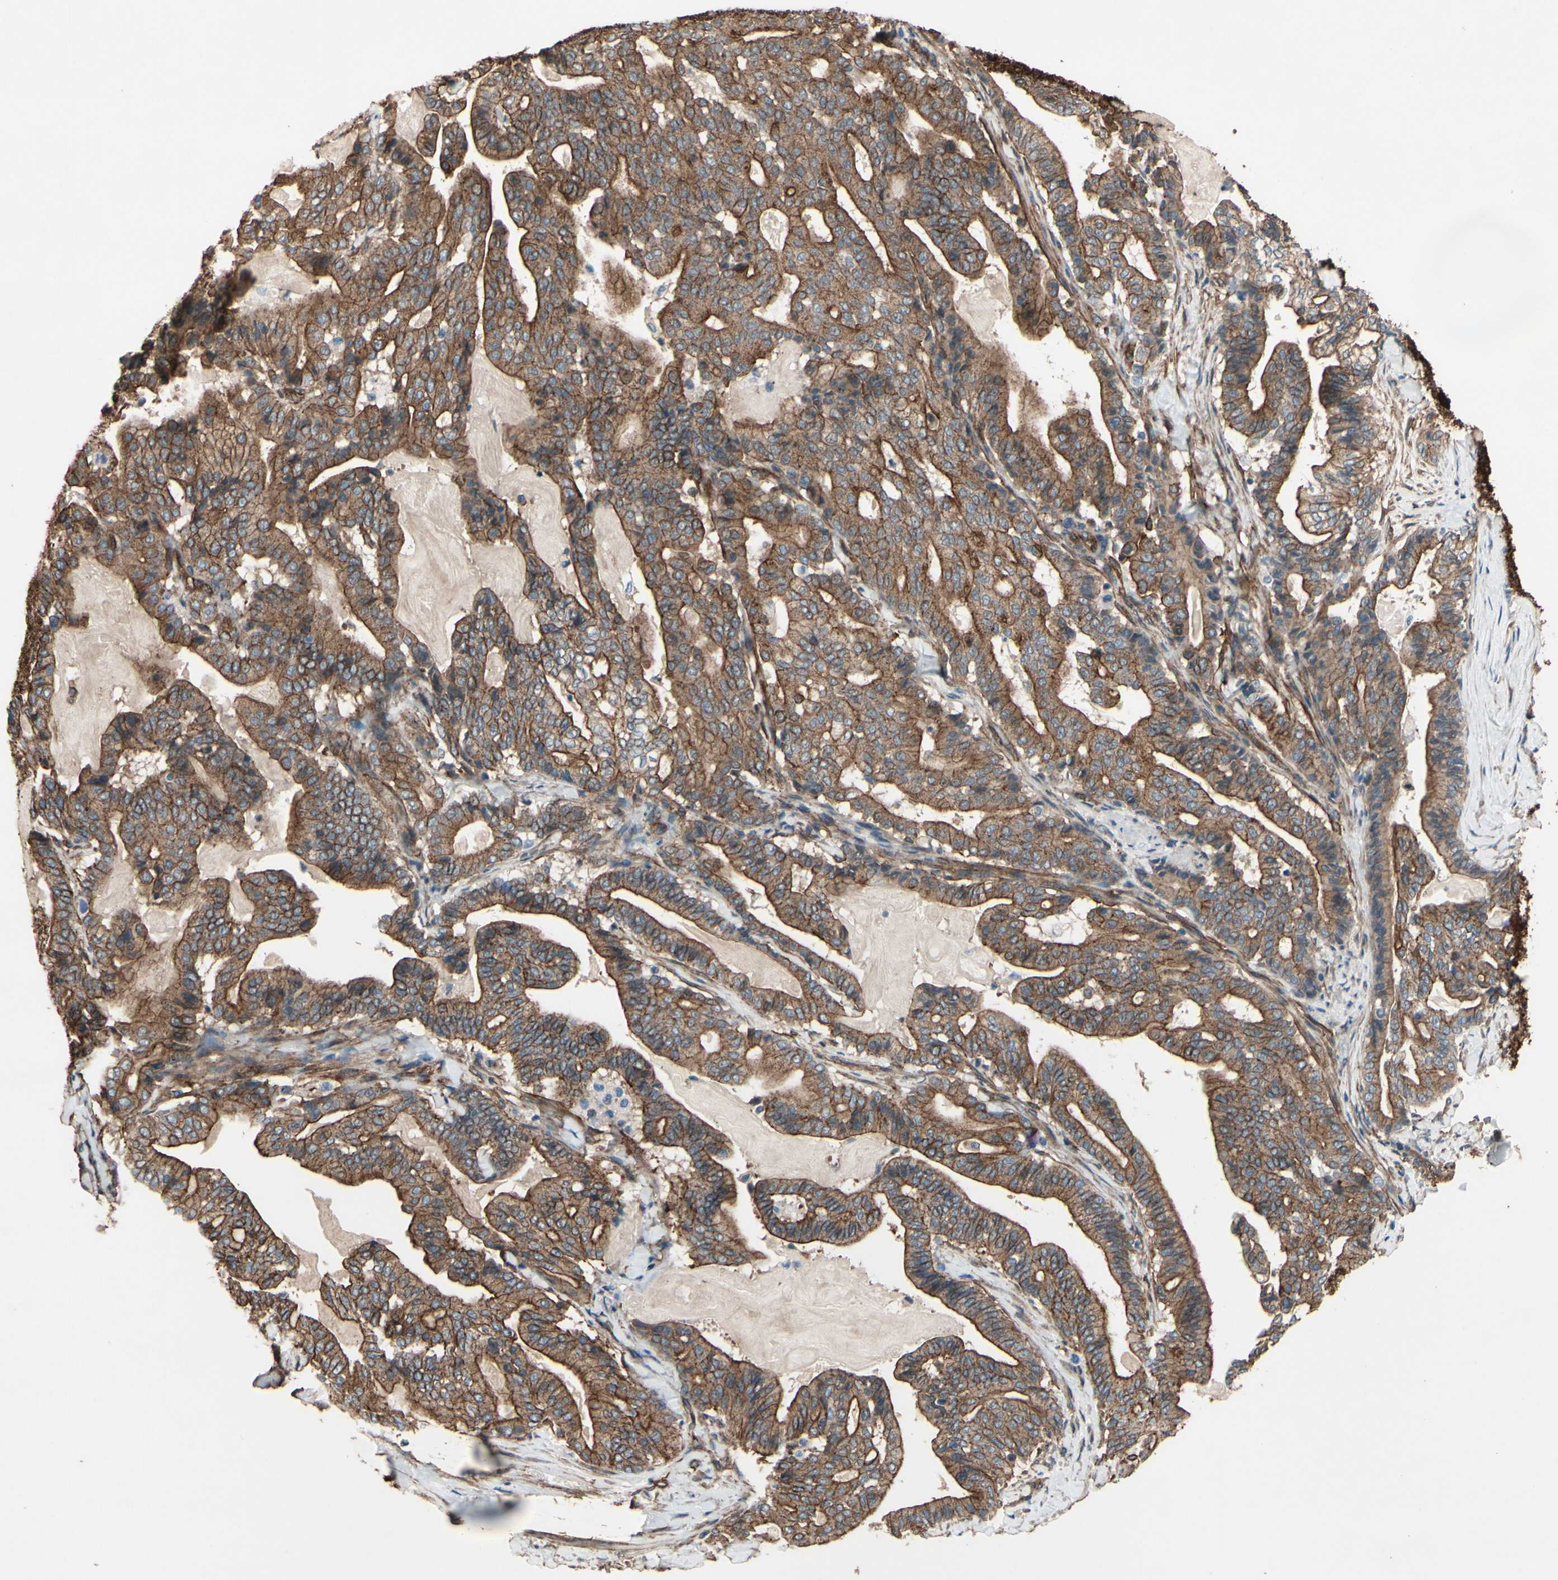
{"staining": {"intensity": "moderate", "quantity": ">75%", "location": "cytoplasmic/membranous"}, "tissue": "pancreatic cancer", "cell_type": "Tumor cells", "image_type": "cancer", "snomed": [{"axis": "morphology", "description": "Adenocarcinoma, NOS"}, {"axis": "topography", "description": "Pancreas"}], "caption": "This micrograph exhibits pancreatic adenocarcinoma stained with immunohistochemistry to label a protein in brown. The cytoplasmic/membranous of tumor cells show moderate positivity for the protein. Nuclei are counter-stained blue.", "gene": "CTTNBP2", "patient": {"sex": "male", "age": 63}}